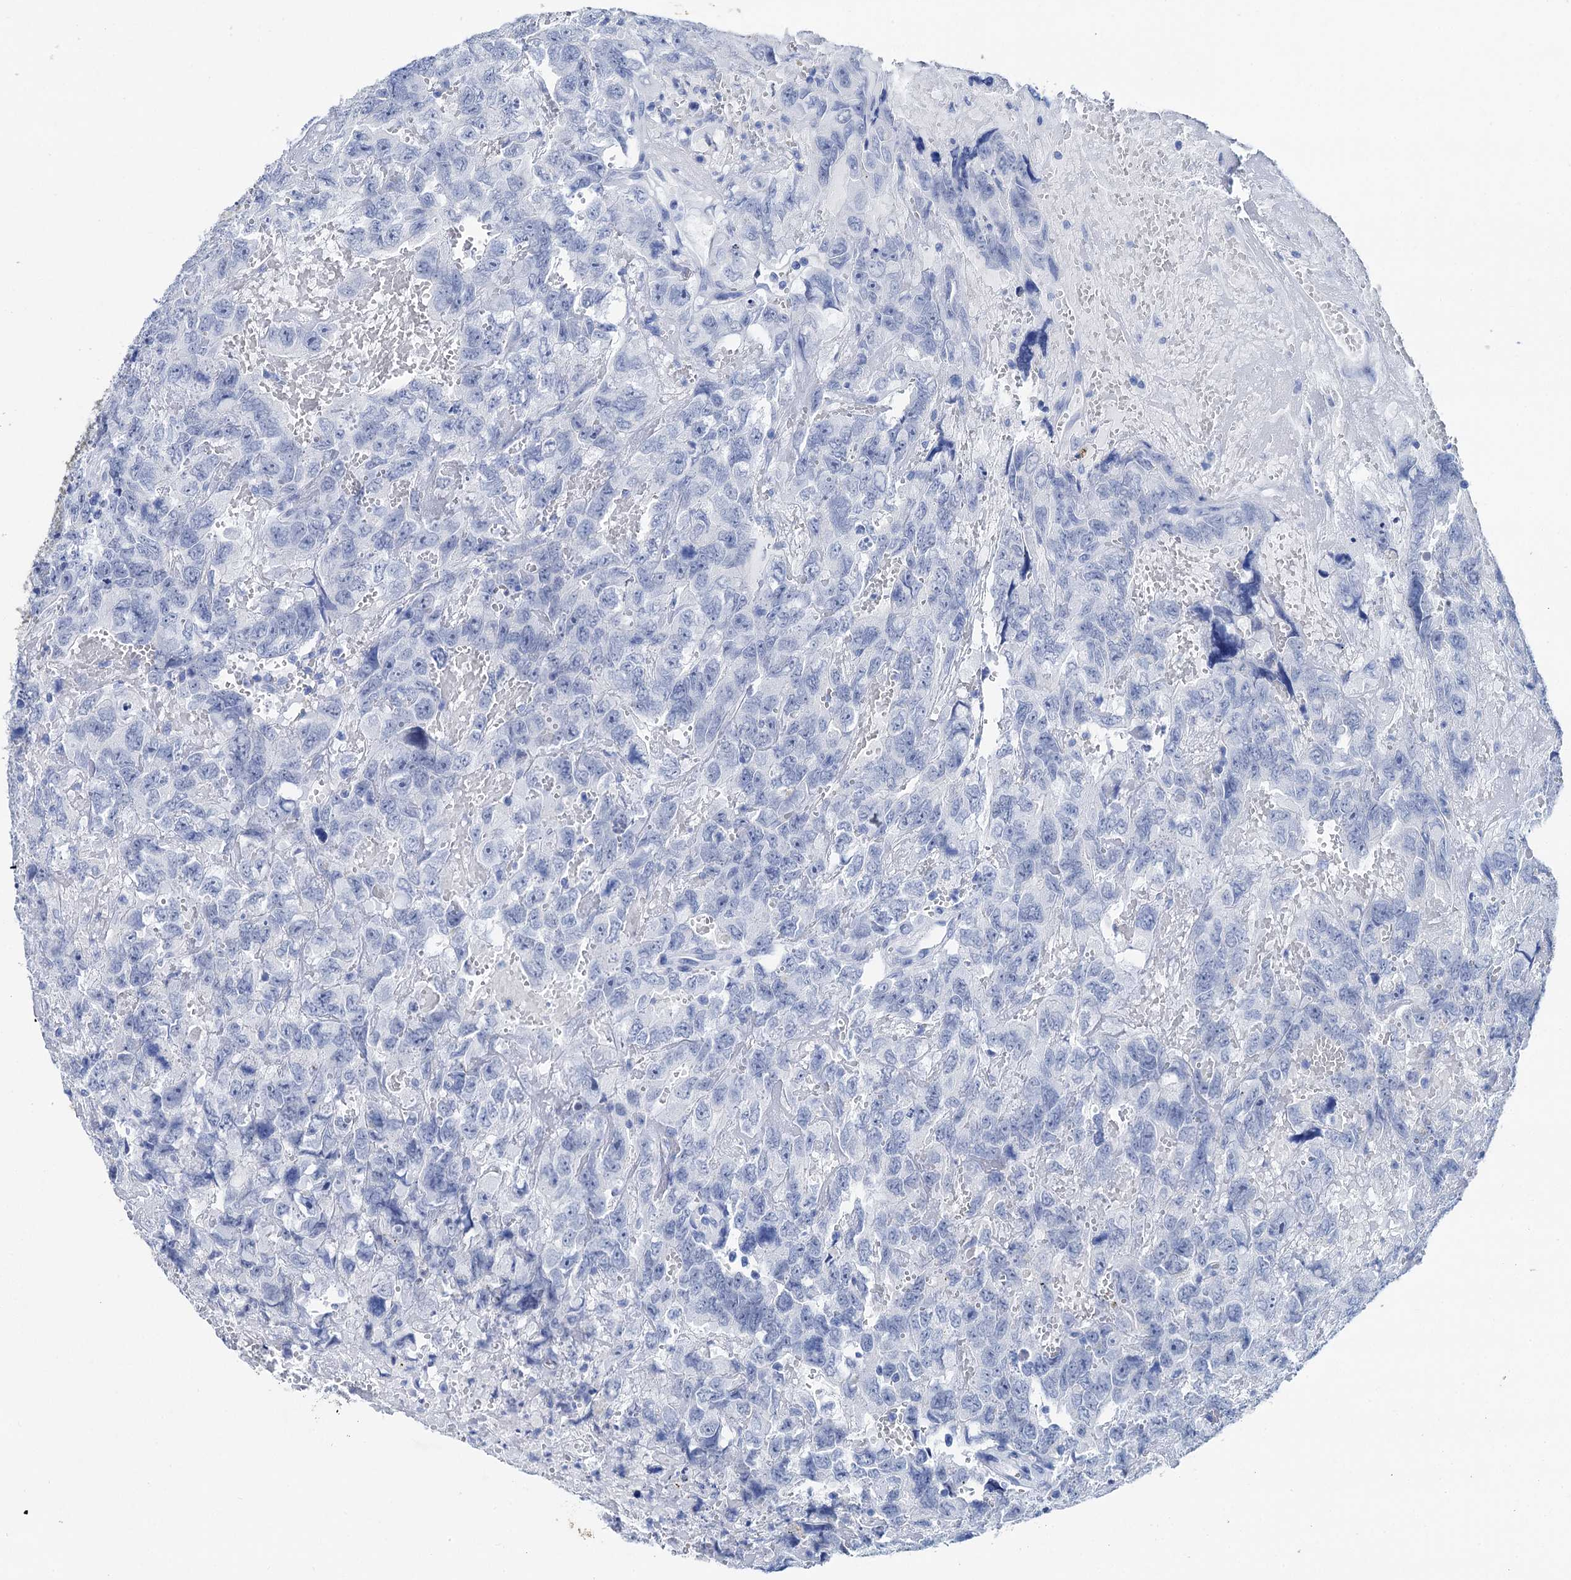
{"staining": {"intensity": "negative", "quantity": "none", "location": "none"}, "tissue": "testis cancer", "cell_type": "Tumor cells", "image_type": "cancer", "snomed": [{"axis": "morphology", "description": "Carcinoma, Embryonal, NOS"}, {"axis": "topography", "description": "Testis"}], "caption": "Immunohistochemistry micrograph of neoplastic tissue: testis embryonal carcinoma stained with DAB (3,3'-diaminobenzidine) shows no significant protein expression in tumor cells. (Immunohistochemistry, brightfield microscopy, high magnification).", "gene": "BRINP1", "patient": {"sex": "male", "age": 45}}